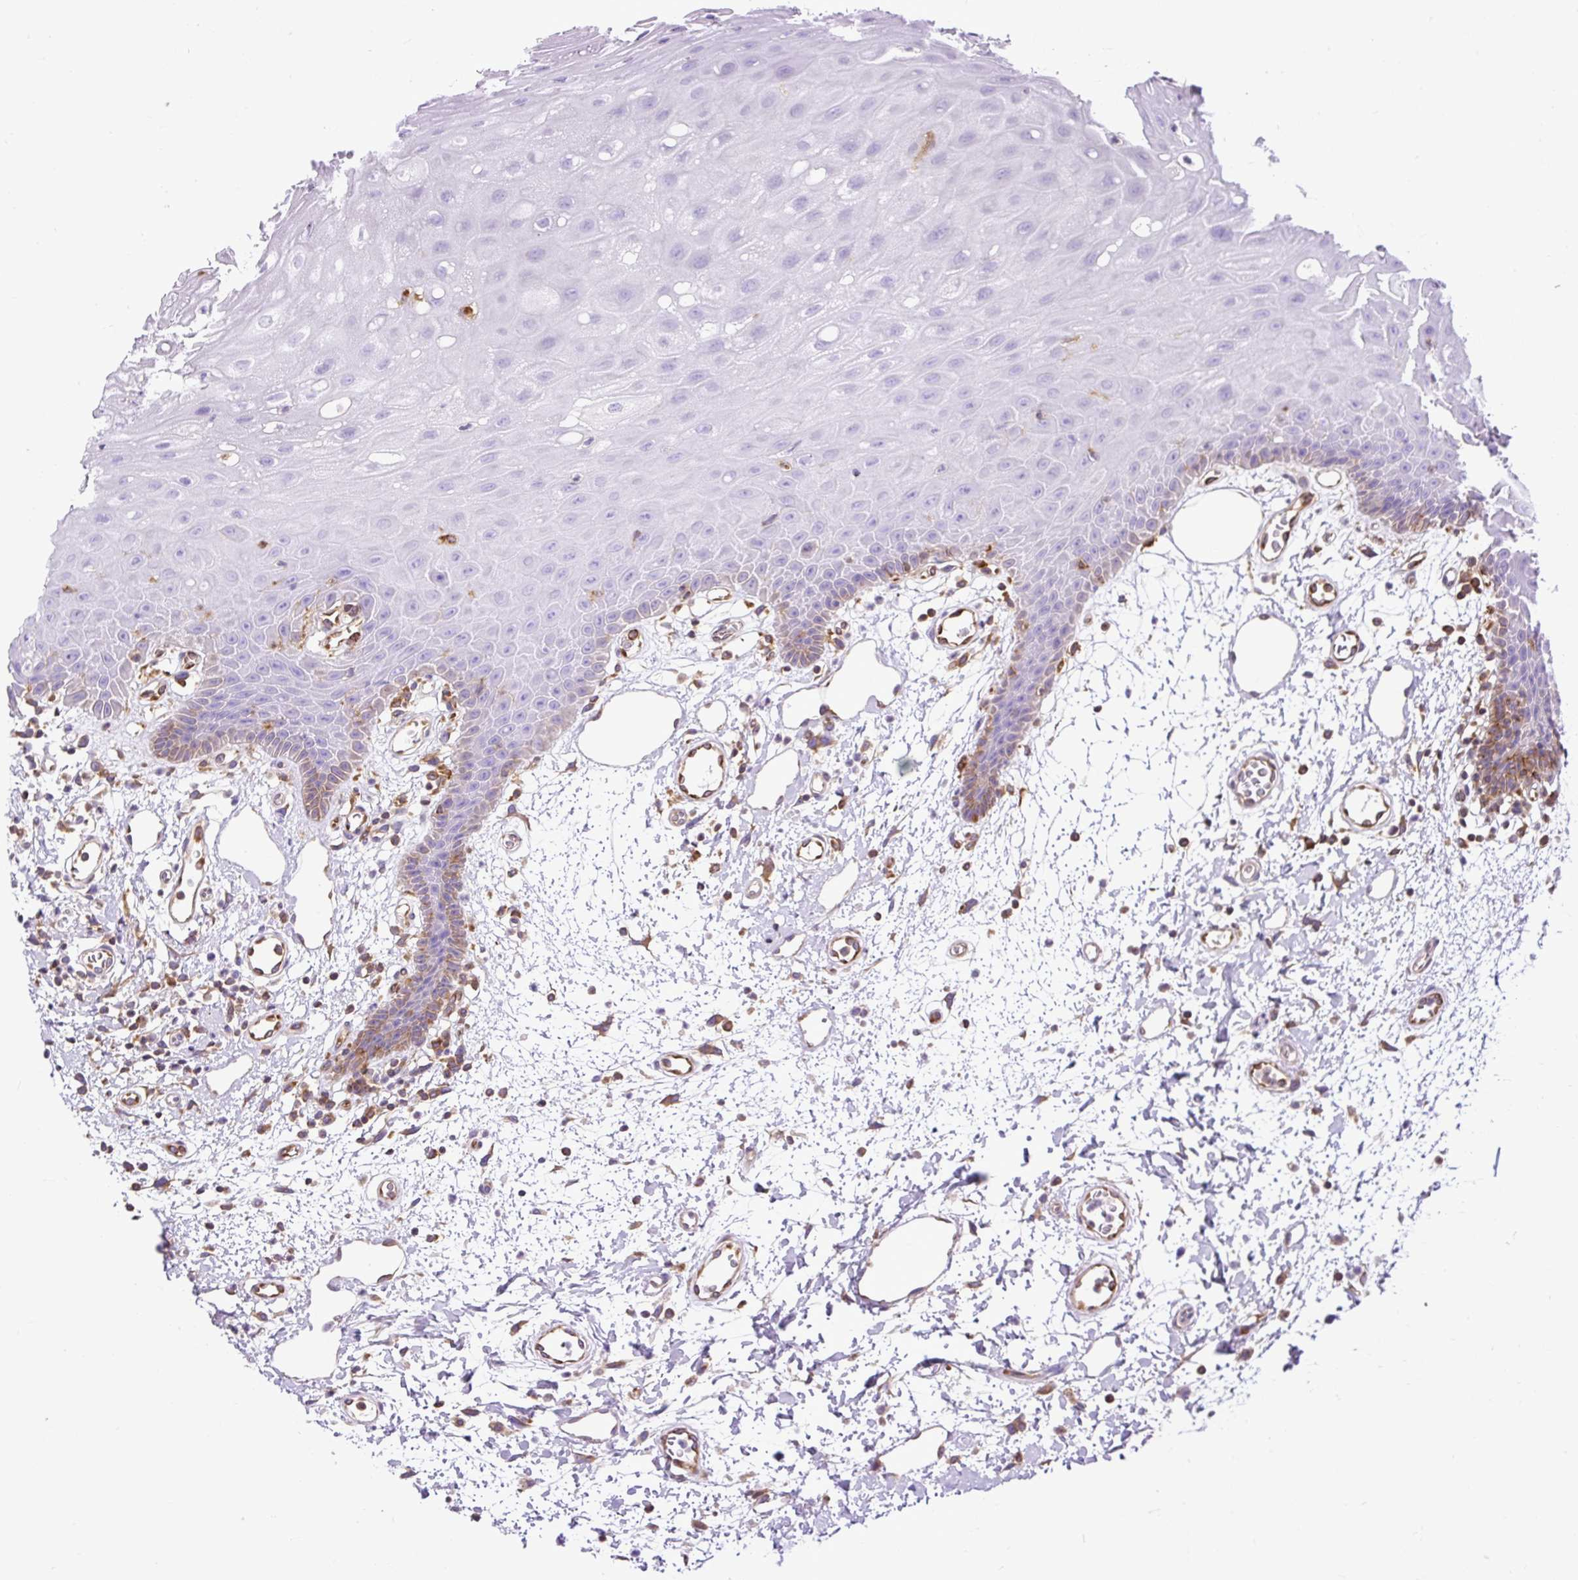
{"staining": {"intensity": "moderate", "quantity": "<25%", "location": "cytoplasmic/membranous"}, "tissue": "oral mucosa", "cell_type": "Squamous epithelial cells", "image_type": "normal", "snomed": [{"axis": "morphology", "description": "Normal tissue, NOS"}, {"axis": "topography", "description": "Oral tissue"}], "caption": "This histopathology image shows IHC staining of benign oral mucosa, with low moderate cytoplasmic/membranous positivity in approximately <25% of squamous epithelial cells.", "gene": "MAP1S", "patient": {"sex": "female", "age": 59}}